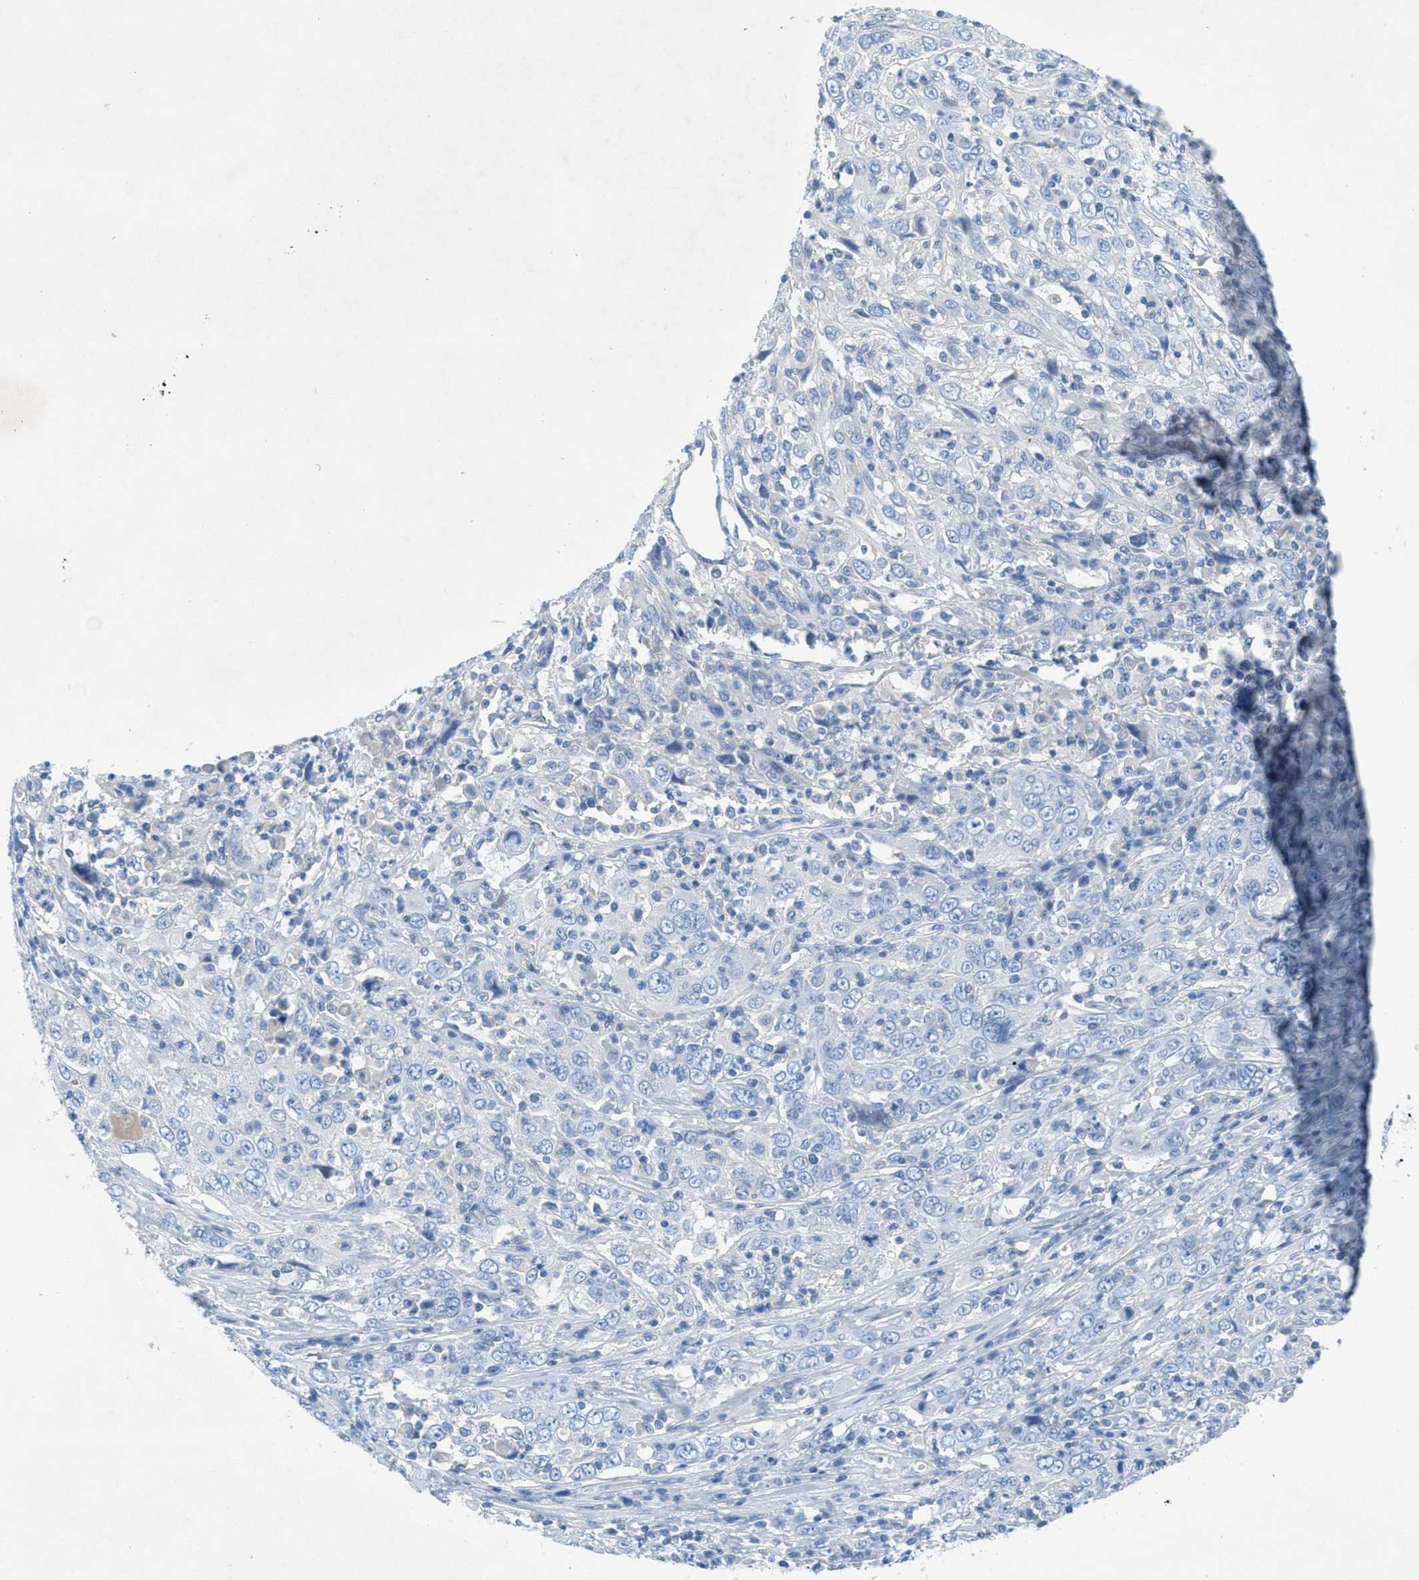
{"staining": {"intensity": "negative", "quantity": "none", "location": "none"}, "tissue": "cervical cancer", "cell_type": "Tumor cells", "image_type": "cancer", "snomed": [{"axis": "morphology", "description": "Squamous cell carcinoma, NOS"}, {"axis": "topography", "description": "Cervix"}], "caption": "This is an immunohistochemistry histopathology image of human cervical squamous cell carcinoma. There is no positivity in tumor cells.", "gene": "GALNT17", "patient": {"sex": "female", "age": 46}}